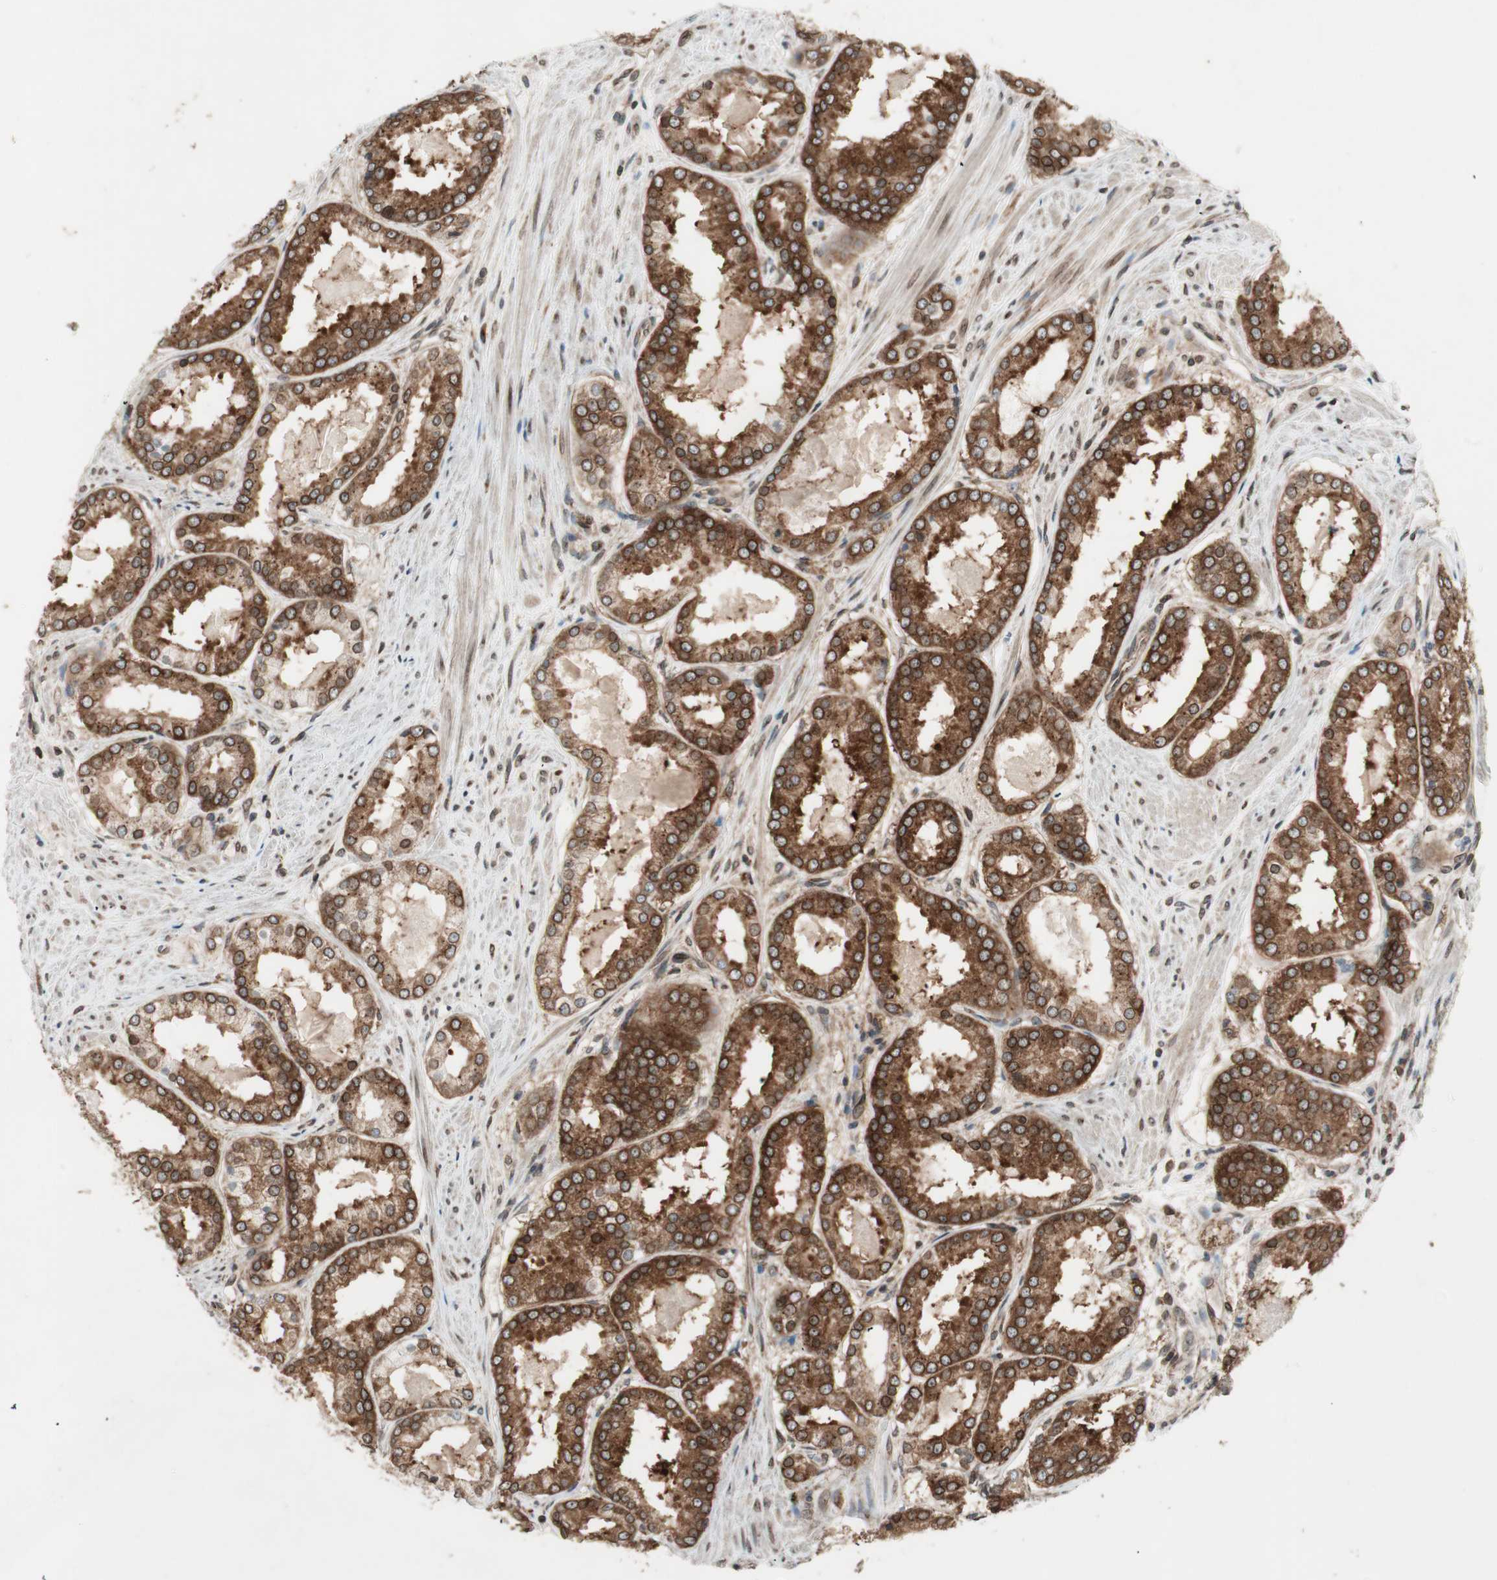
{"staining": {"intensity": "strong", "quantity": ">75%", "location": "cytoplasmic/membranous,nuclear"}, "tissue": "prostate cancer", "cell_type": "Tumor cells", "image_type": "cancer", "snomed": [{"axis": "morphology", "description": "Adenocarcinoma, Low grade"}, {"axis": "topography", "description": "Prostate"}], "caption": "A high amount of strong cytoplasmic/membranous and nuclear positivity is present in about >75% of tumor cells in prostate adenocarcinoma (low-grade) tissue.", "gene": "NUP62", "patient": {"sex": "male", "age": 64}}